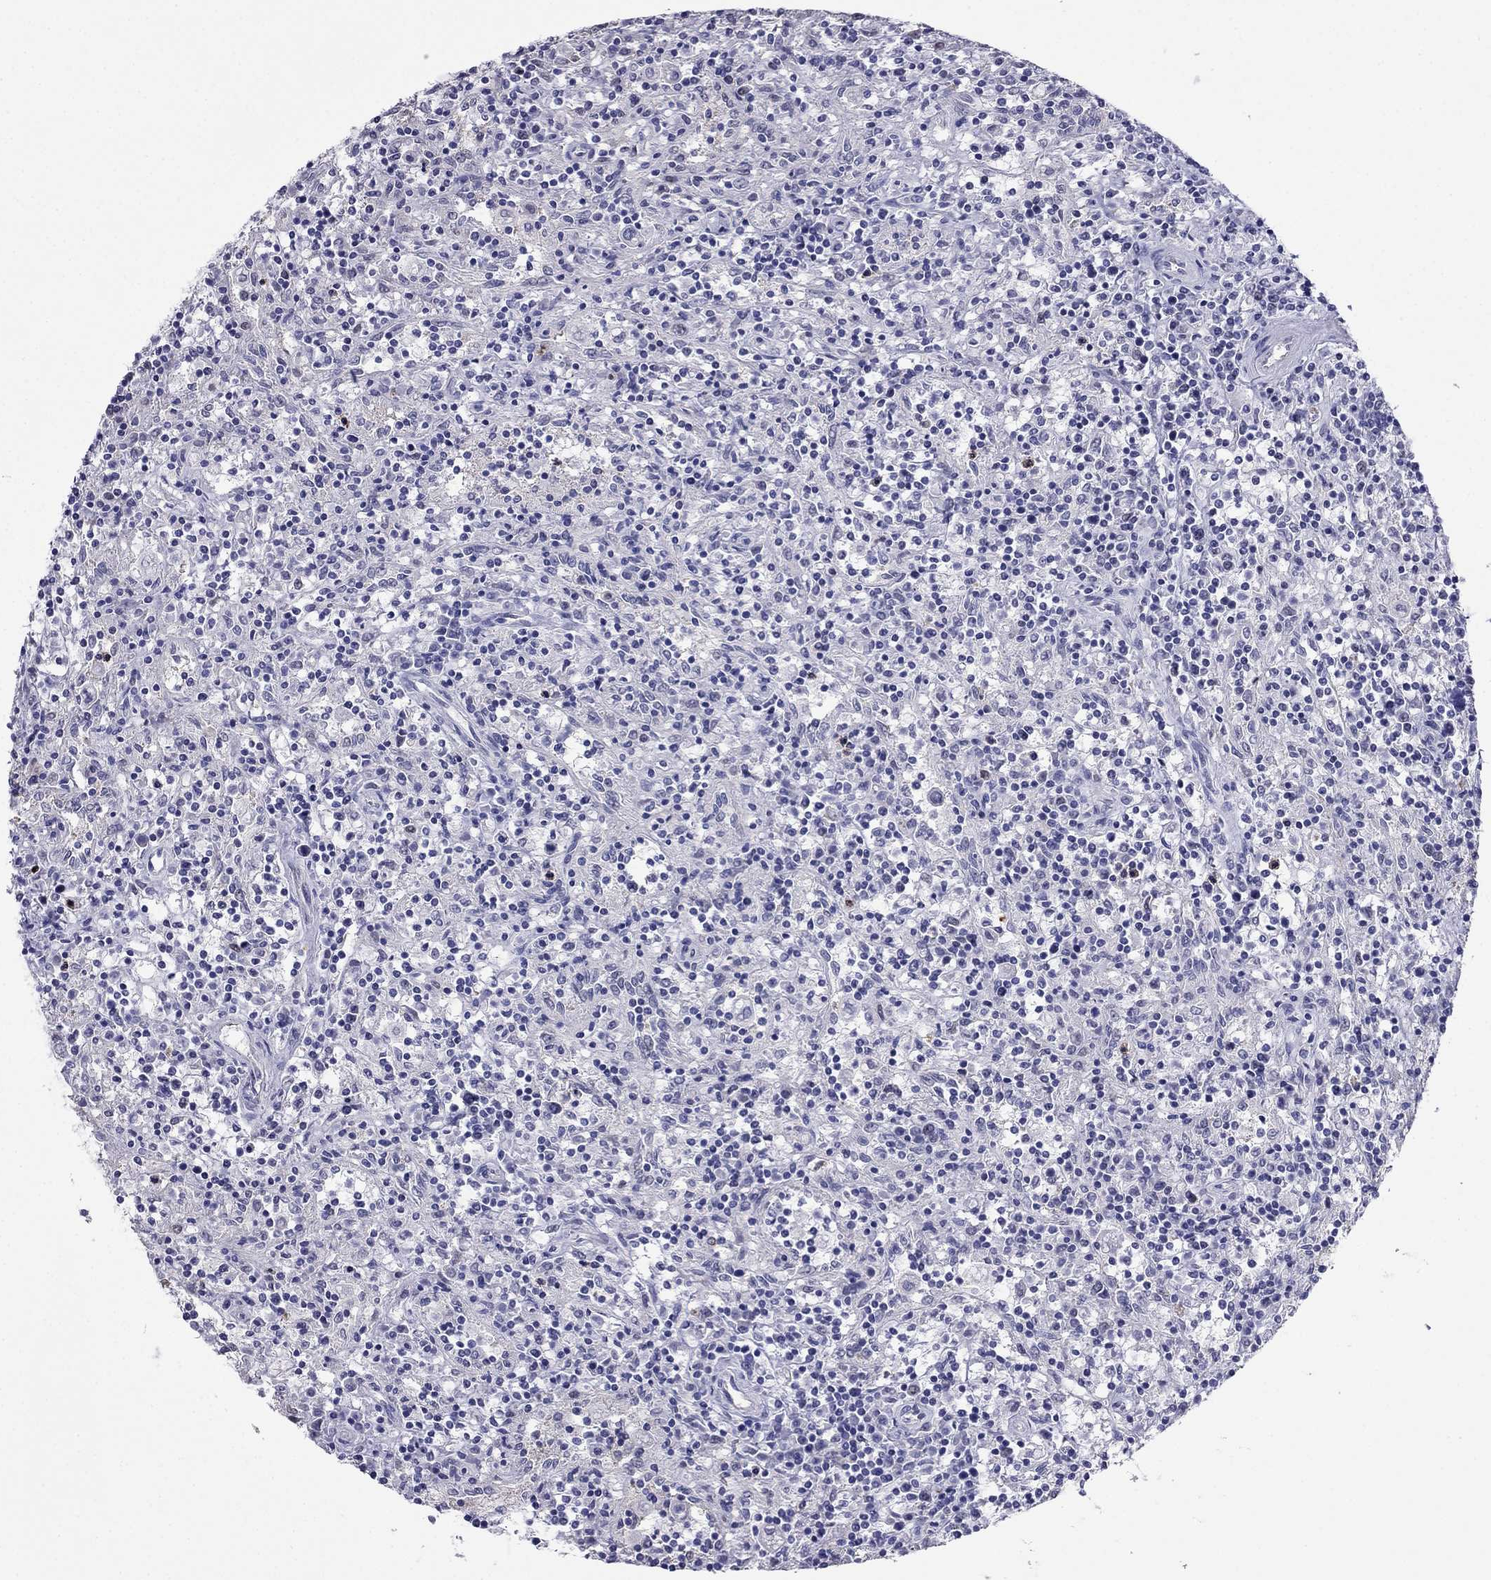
{"staining": {"intensity": "negative", "quantity": "none", "location": "none"}, "tissue": "lymphoma", "cell_type": "Tumor cells", "image_type": "cancer", "snomed": [{"axis": "morphology", "description": "Malignant lymphoma, non-Hodgkin's type, Low grade"}, {"axis": "topography", "description": "Spleen"}], "caption": "Malignant lymphoma, non-Hodgkin's type (low-grade) was stained to show a protein in brown. There is no significant expression in tumor cells. (DAB (3,3'-diaminobenzidine) immunohistochemistry visualized using brightfield microscopy, high magnification).", "gene": "PPM1G", "patient": {"sex": "male", "age": 62}}